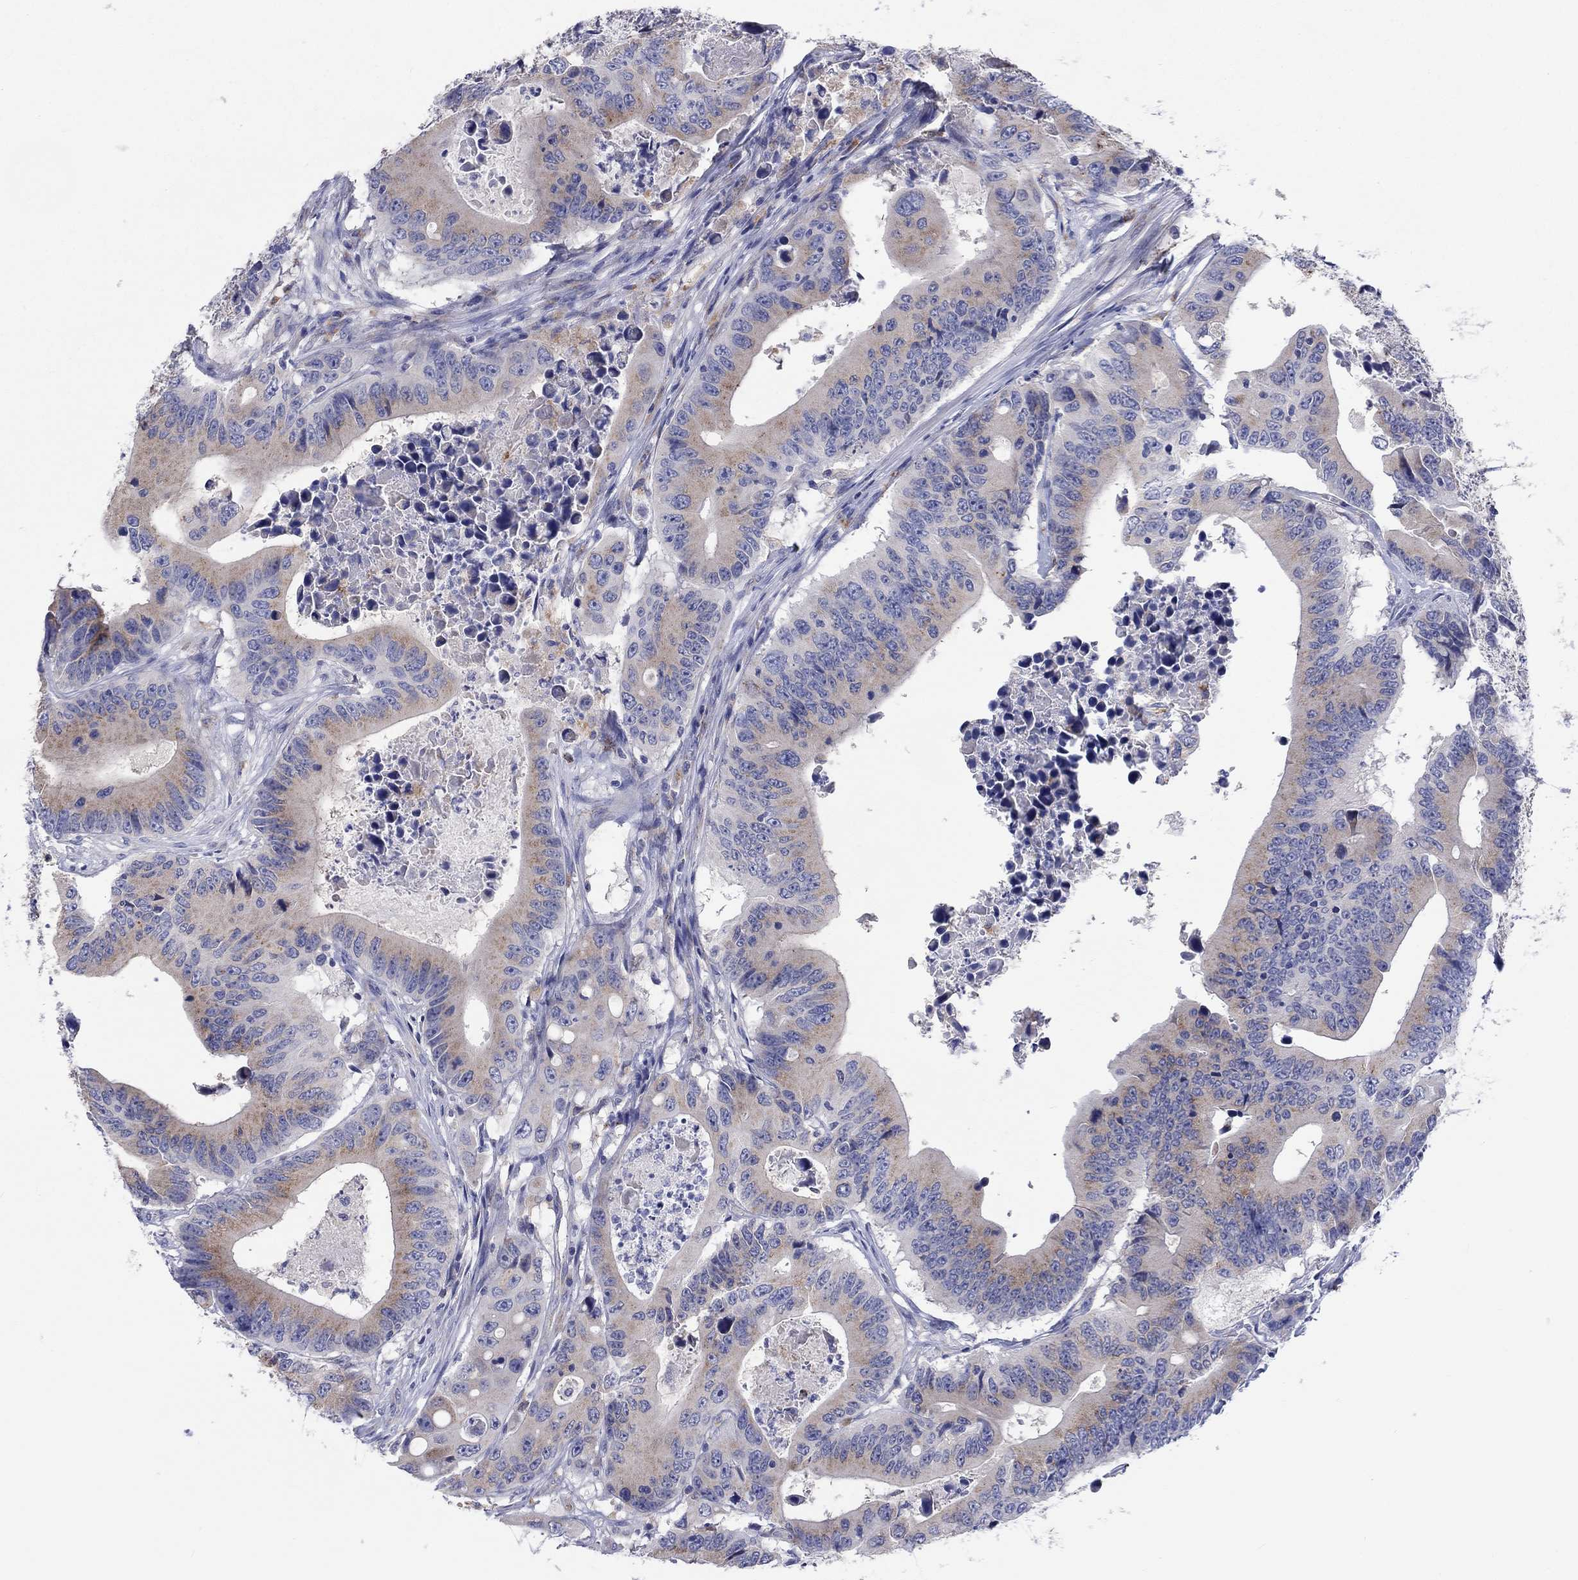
{"staining": {"intensity": "moderate", "quantity": "<25%", "location": "cytoplasmic/membranous"}, "tissue": "colorectal cancer", "cell_type": "Tumor cells", "image_type": "cancer", "snomed": [{"axis": "morphology", "description": "Adenocarcinoma, NOS"}, {"axis": "topography", "description": "Colon"}], "caption": "Tumor cells show low levels of moderate cytoplasmic/membranous expression in about <25% of cells in human adenocarcinoma (colorectal). Nuclei are stained in blue.", "gene": "BCO2", "patient": {"sex": "female", "age": 90}}